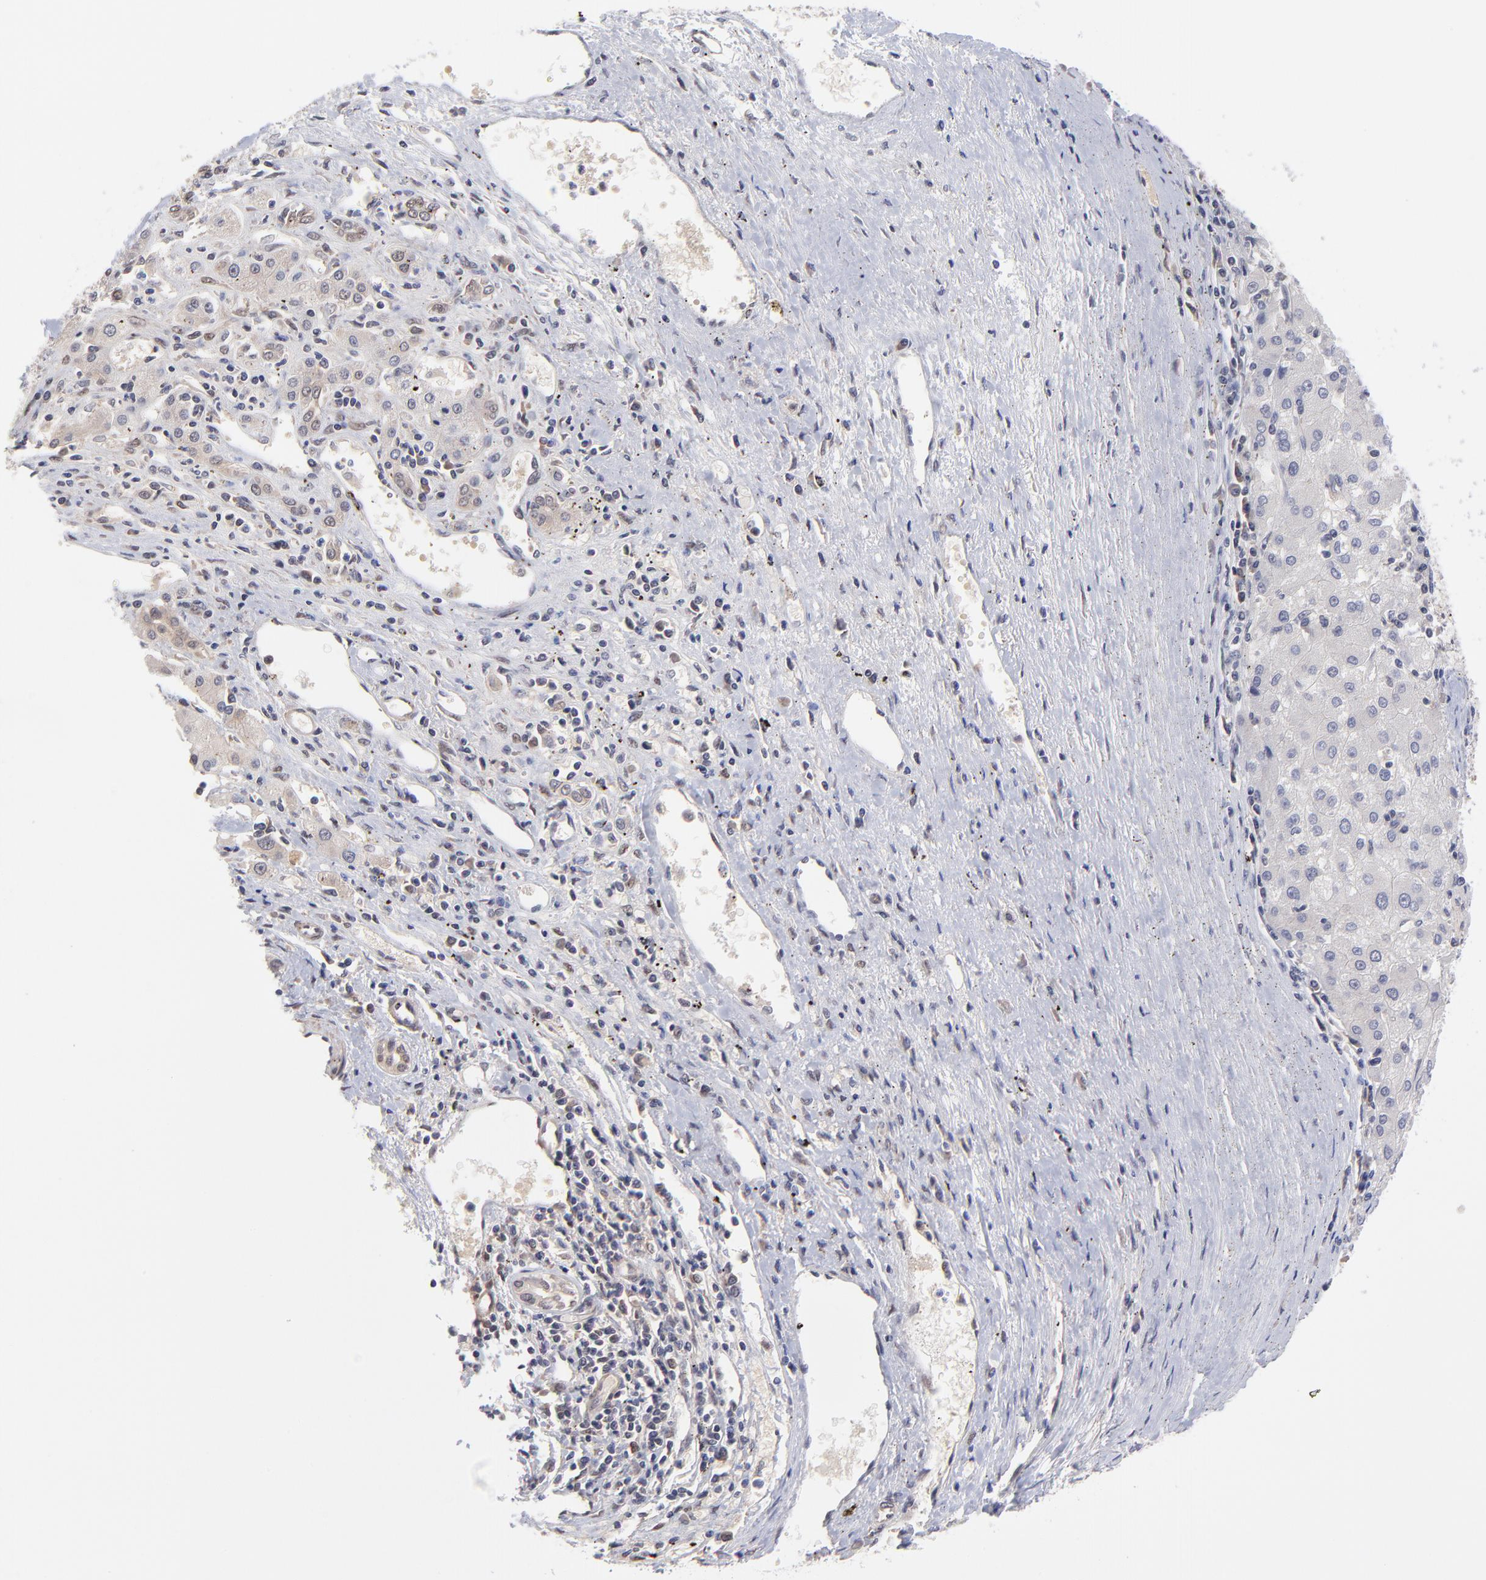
{"staining": {"intensity": "weak", "quantity": "<25%", "location": "cytoplasmic/membranous"}, "tissue": "liver cancer", "cell_type": "Tumor cells", "image_type": "cancer", "snomed": [{"axis": "morphology", "description": "Carcinoma, Hepatocellular, NOS"}, {"axis": "topography", "description": "Liver"}], "caption": "High magnification brightfield microscopy of liver hepatocellular carcinoma stained with DAB (brown) and counterstained with hematoxylin (blue): tumor cells show no significant staining. Nuclei are stained in blue.", "gene": "UBE2E3", "patient": {"sex": "male", "age": 72}}